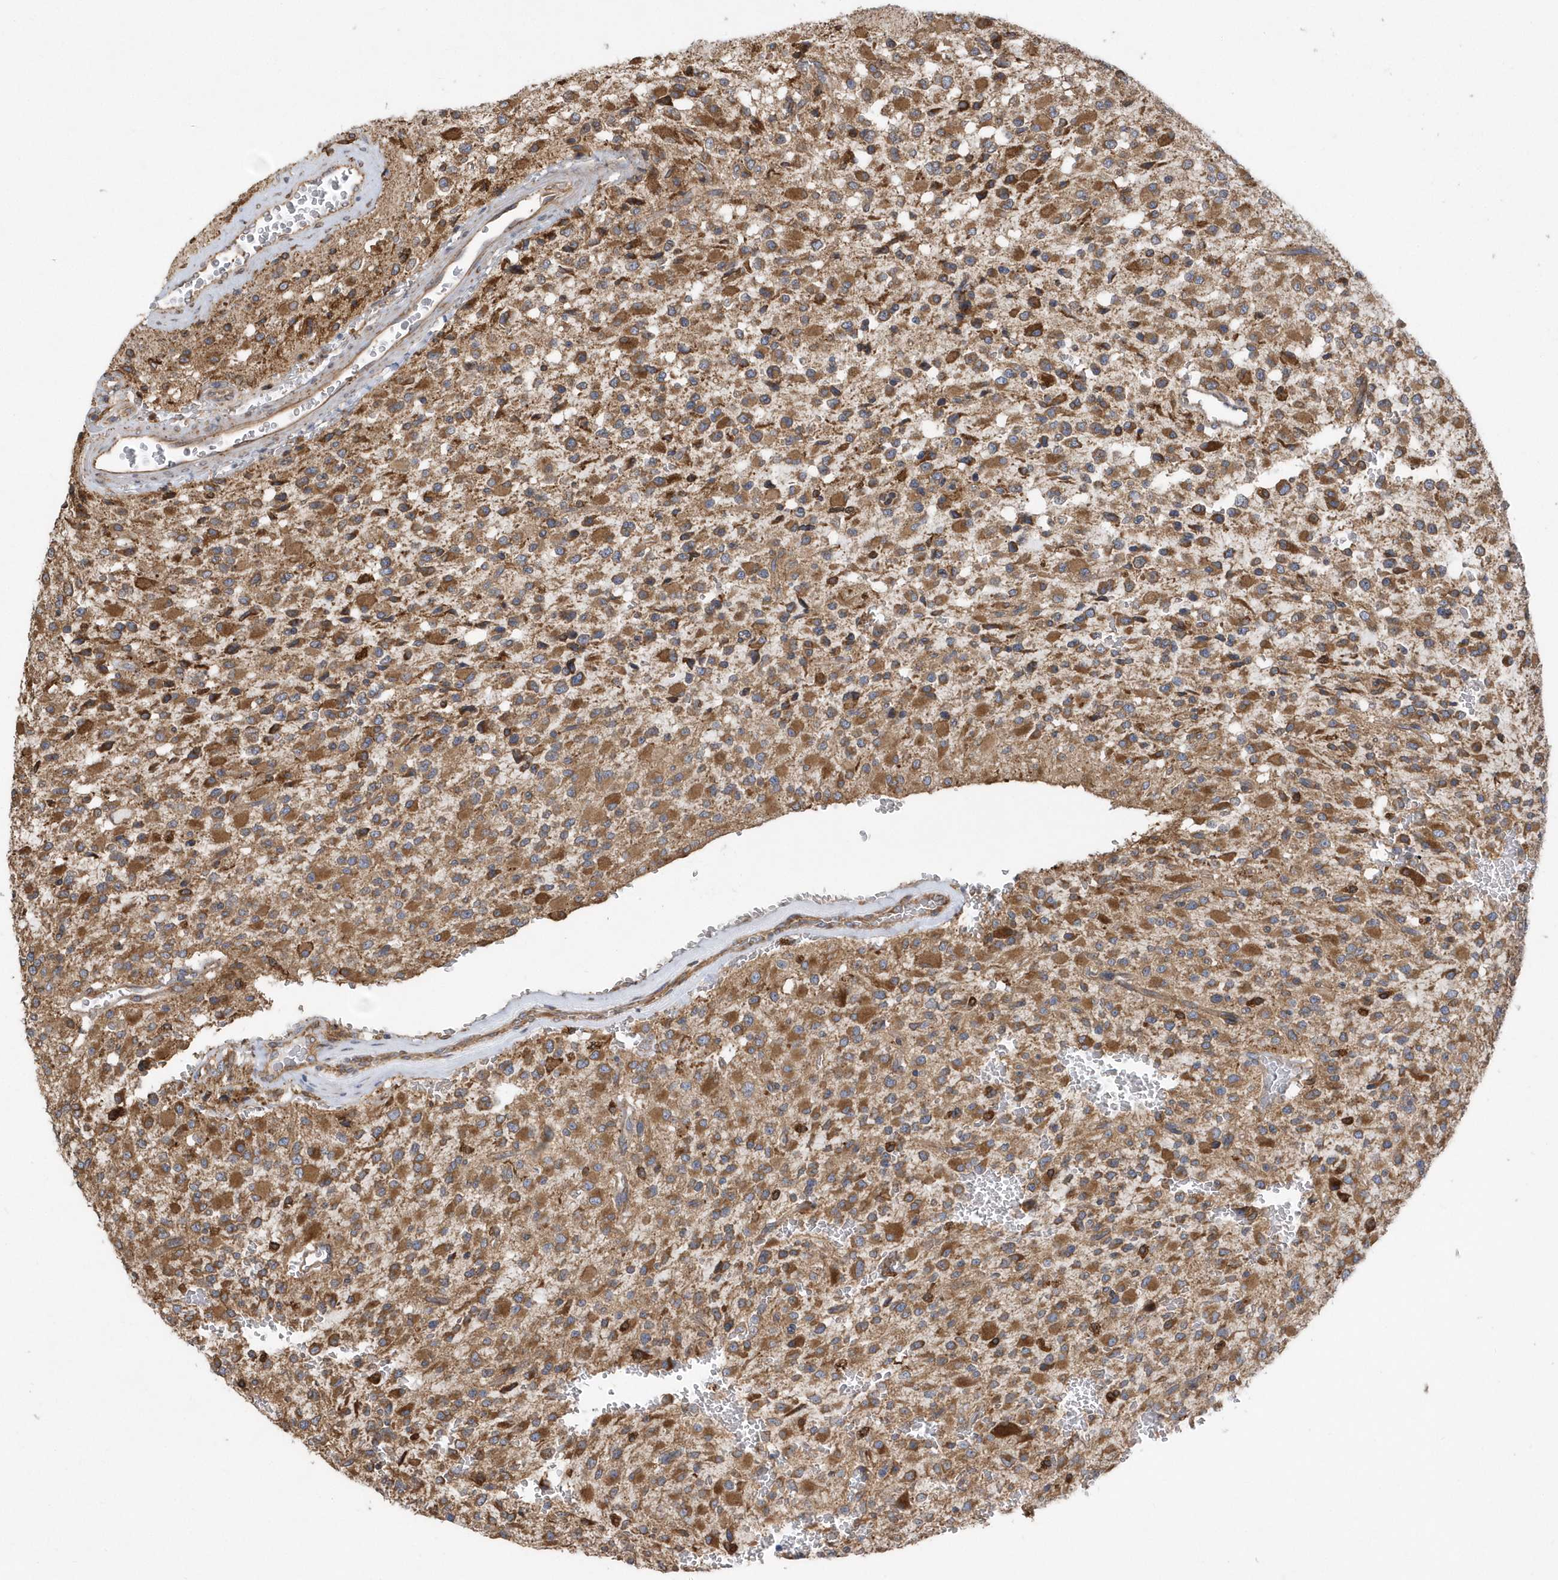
{"staining": {"intensity": "moderate", "quantity": ">75%", "location": "cytoplasmic/membranous"}, "tissue": "glioma", "cell_type": "Tumor cells", "image_type": "cancer", "snomed": [{"axis": "morphology", "description": "Glioma, malignant, High grade"}, {"axis": "topography", "description": "Brain"}], "caption": "A brown stain shows moderate cytoplasmic/membranous positivity of a protein in human malignant high-grade glioma tumor cells.", "gene": "VAMP7", "patient": {"sex": "male", "age": 34}}